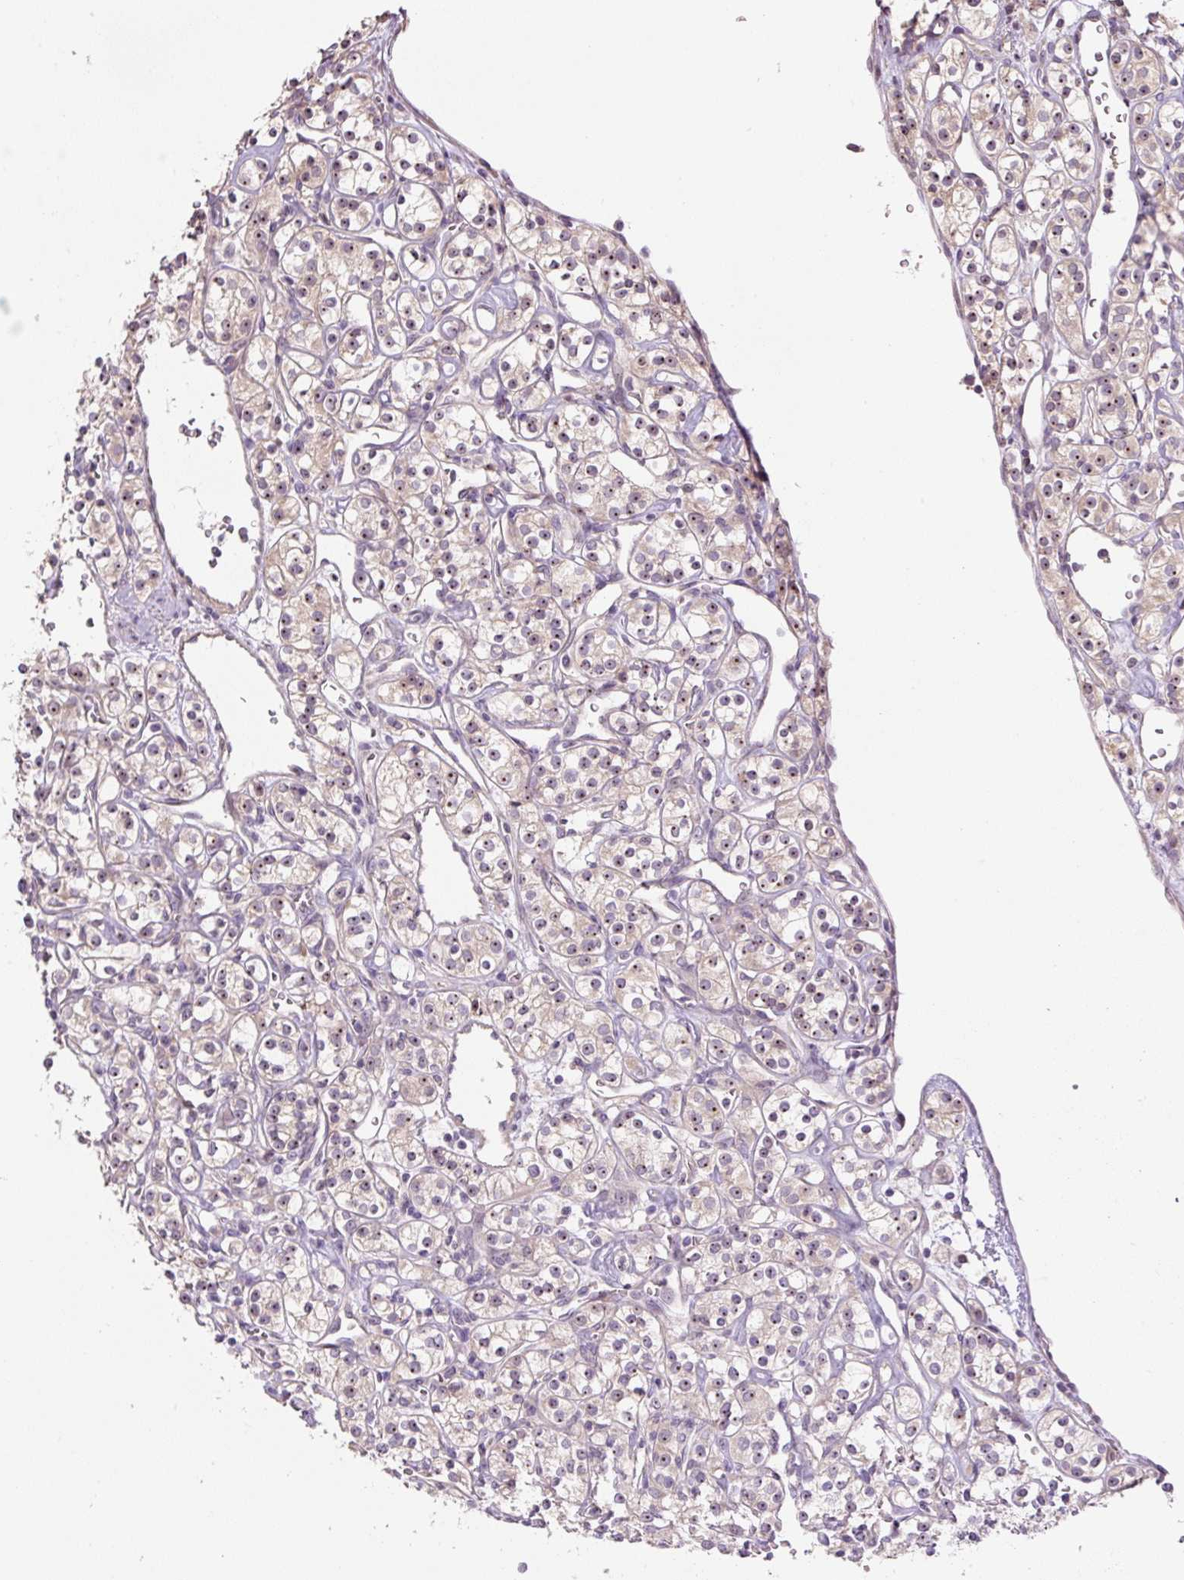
{"staining": {"intensity": "weak", "quantity": "25%-75%", "location": "nuclear"}, "tissue": "renal cancer", "cell_type": "Tumor cells", "image_type": "cancer", "snomed": [{"axis": "morphology", "description": "Adenocarcinoma, NOS"}, {"axis": "topography", "description": "Kidney"}], "caption": "A brown stain shows weak nuclear staining of a protein in adenocarcinoma (renal) tumor cells.", "gene": "TMEM151B", "patient": {"sex": "male", "age": 77}}